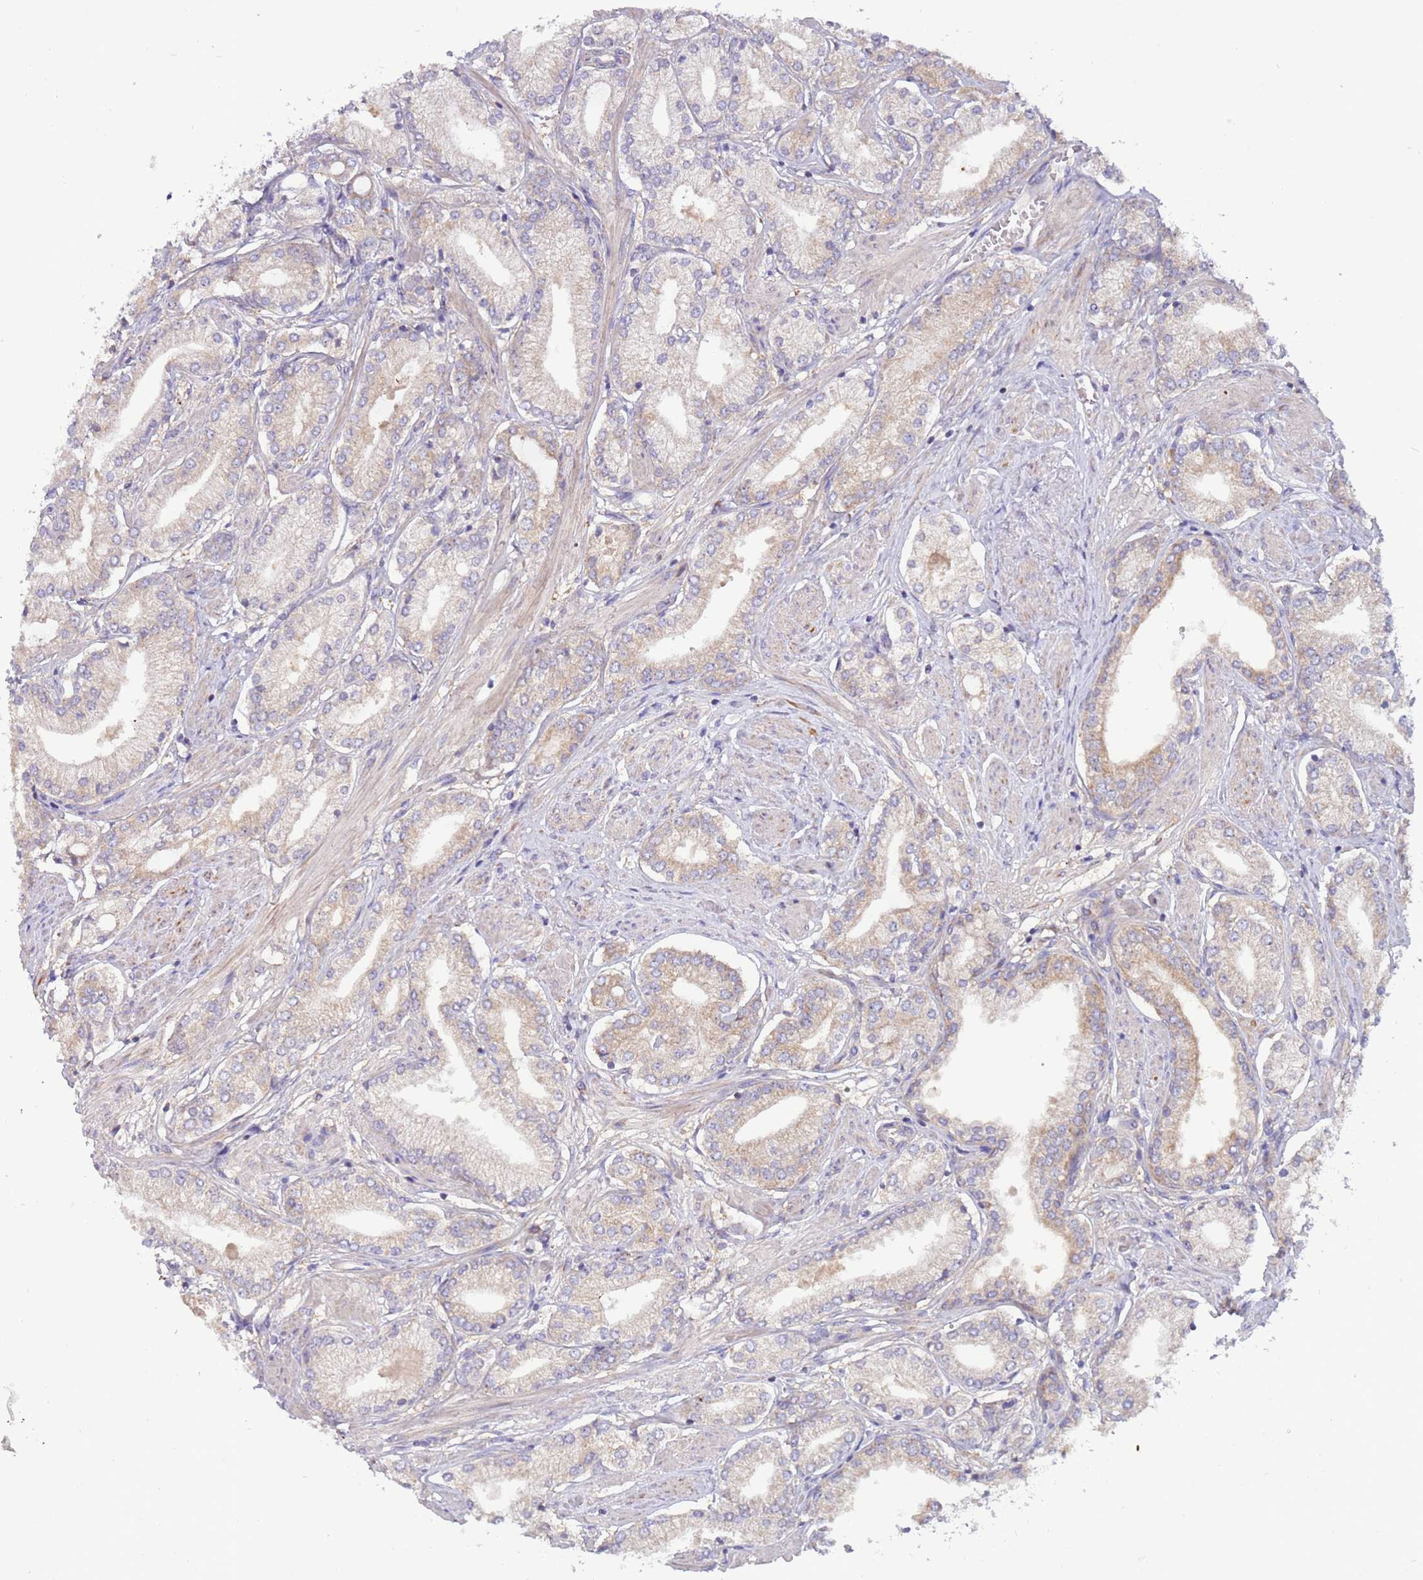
{"staining": {"intensity": "weak", "quantity": "<25%", "location": "cytoplasmic/membranous"}, "tissue": "prostate cancer", "cell_type": "Tumor cells", "image_type": "cancer", "snomed": [{"axis": "morphology", "description": "Adenocarcinoma, High grade"}, {"axis": "topography", "description": "Prostate and seminal vesicle, NOS"}], "caption": "Immunohistochemistry micrograph of human prostate adenocarcinoma (high-grade) stained for a protein (brown), which reveals no staining in tumor cells.", "gene": "UQCRQ", "patient": {"sex": "male", "age": 64}}